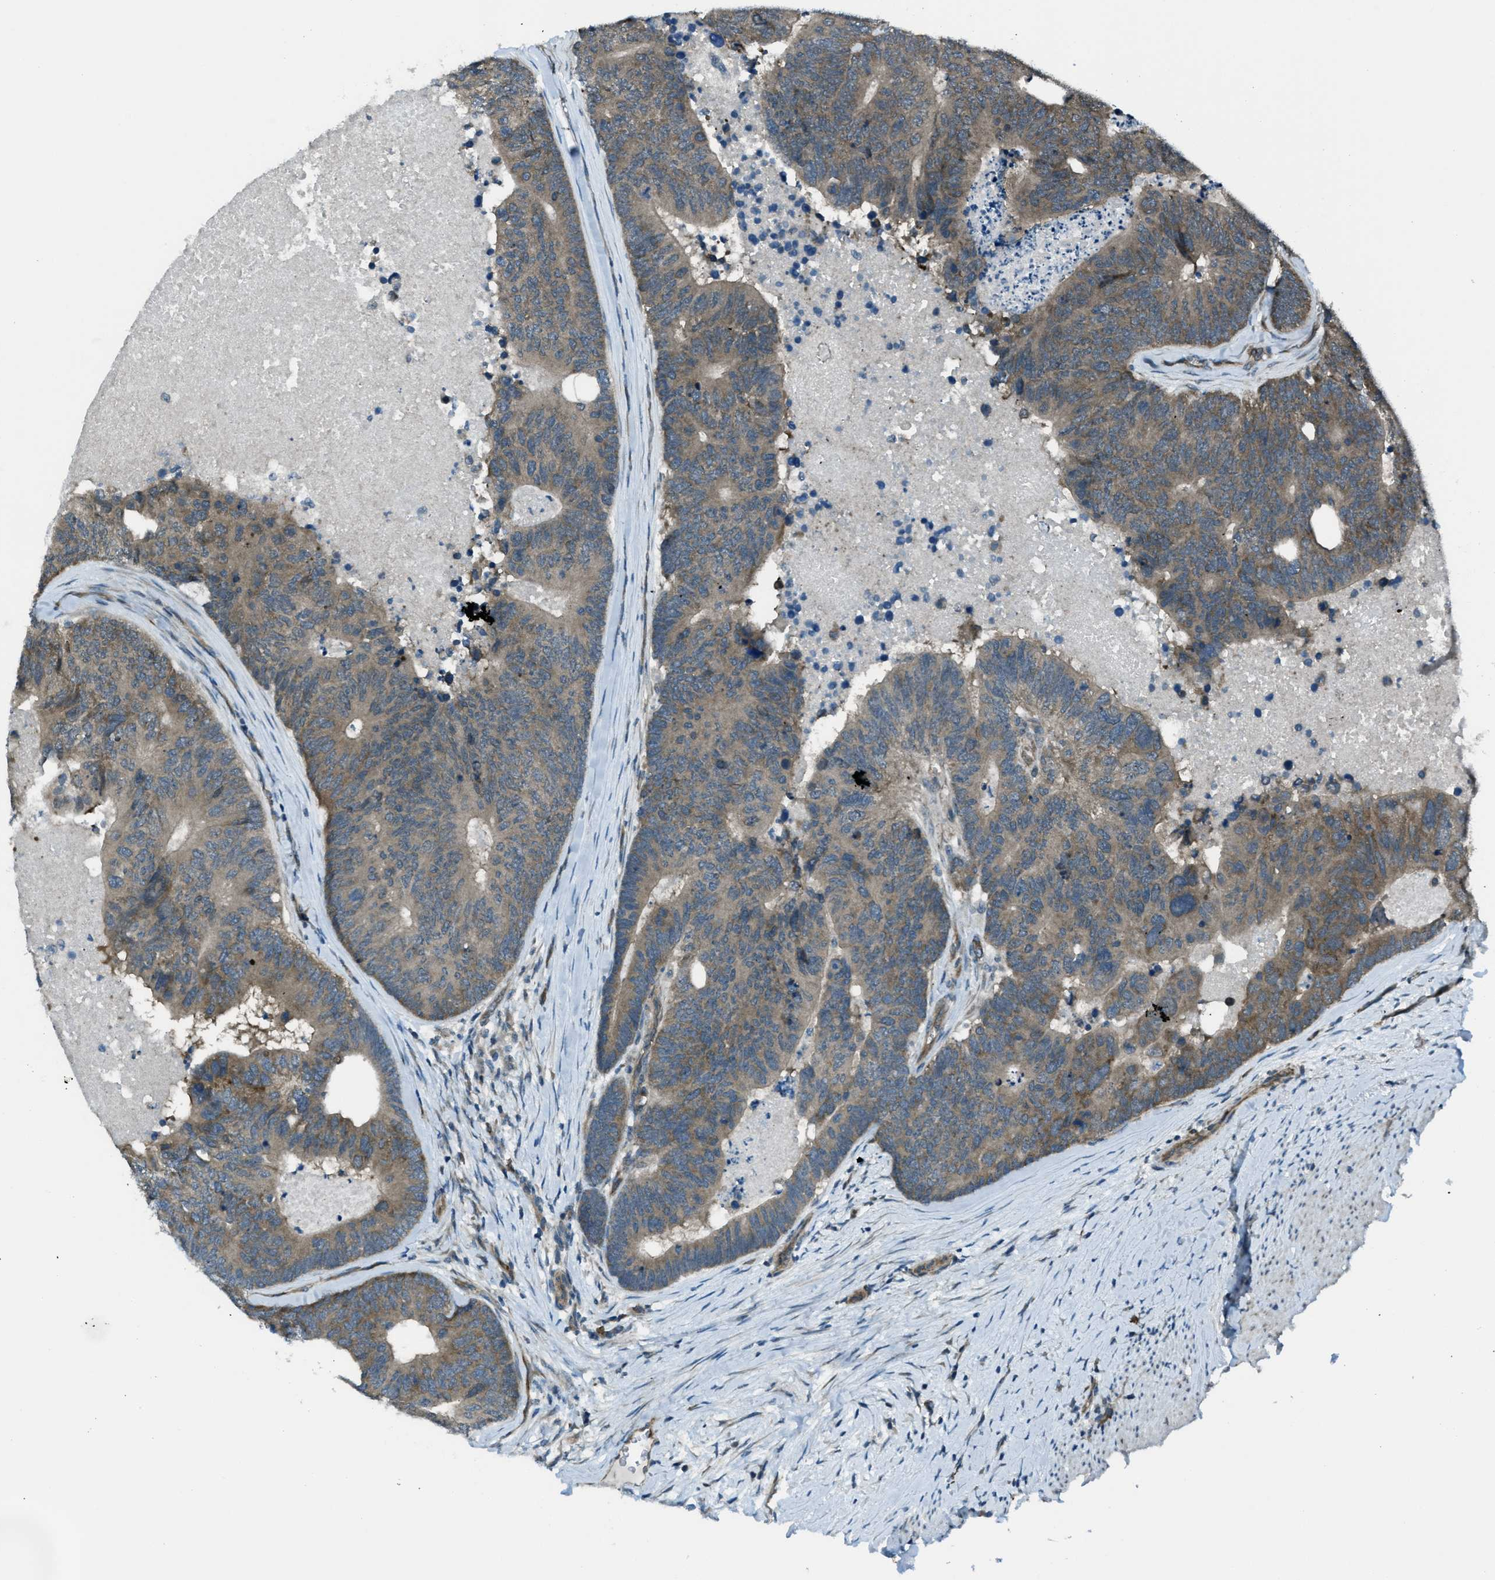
{"staining": {"intensity": "moderate", "quantity": ">75%", "location": "cytoplasmic/membranous"}, "tissue": "colorectal cancer", "cell_type": "Tumor cells", "image_type": "cancer", "snomed": [{"axis": "morphology", "description": "Adenocarcinoma, NOS"}, {"axis": "topography", "description": "Colon"}], "caption": "Approximately >75% of tumor cells in colorectal cancer (adenocarcinoma) exhibit moderate cytoplasmic/membranous protein staining as visualized by brown immunohistochemical staining.", "gene": "ASAP2", "patient": {"sex": "female", "age": 67}}